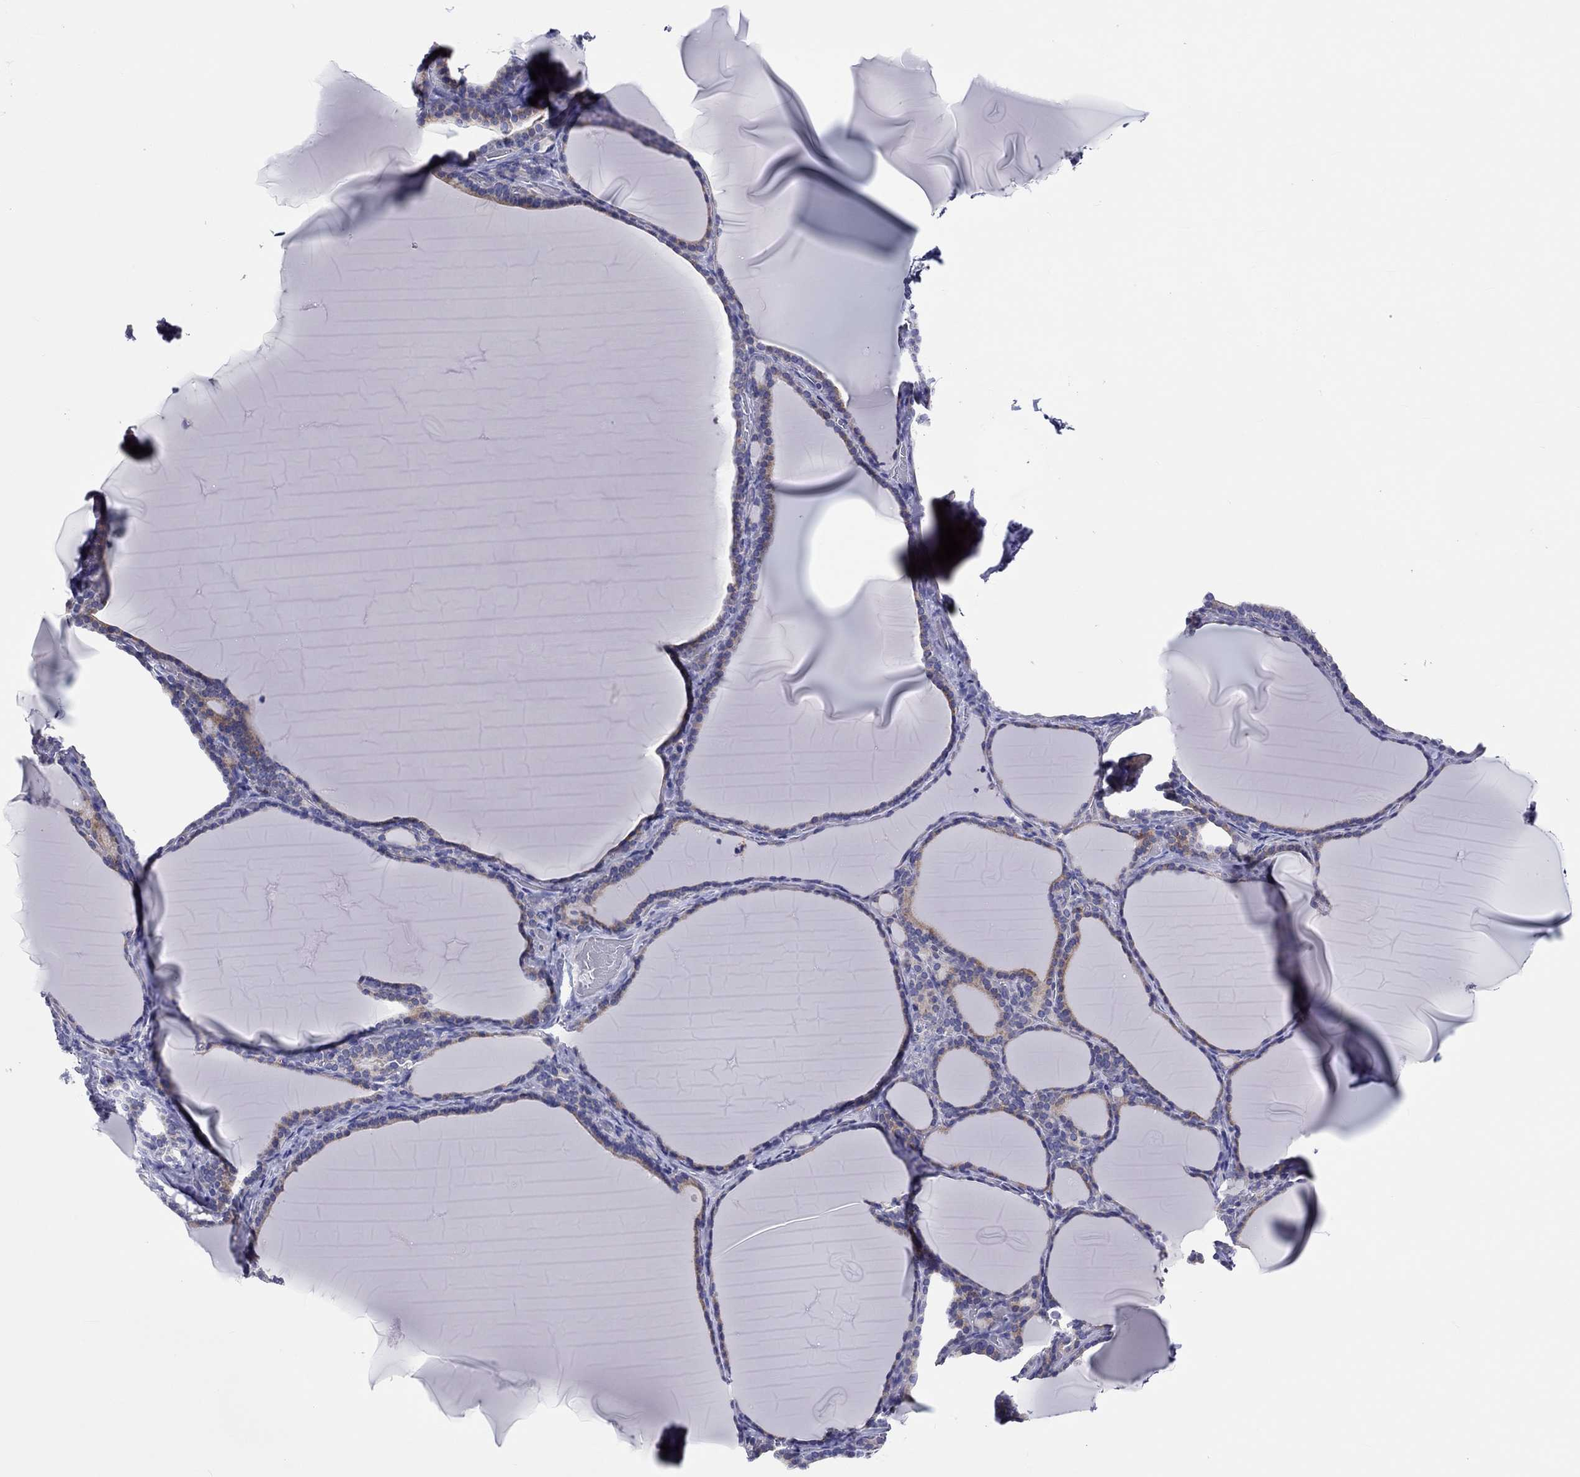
{"staining": {"intensity": "moderate", "quantity": "25%-75%", "location": "cytoplasmic/membranous"}, "tissue": "thyroid gland", "cell_type": "Glandular cells", "image_type": "normal", "snomed": [{"axis": "morphology", "description": "Normal tissue, NOS"}, {"axis": "morphology", "description": "Hyperplasia, NOS"}, {"axis": "topography", "description": "Thyroid gland"}], "caption": "Glandular cells show moderate cytoplasmic/membranous staining in approximately 25%-75% of cells in benign thyroid gland. (Brightfield microscopy of DAB IHC at high magnification).", "gene": "ABCG4", "patient": {"sex": "female", "age": 27}}